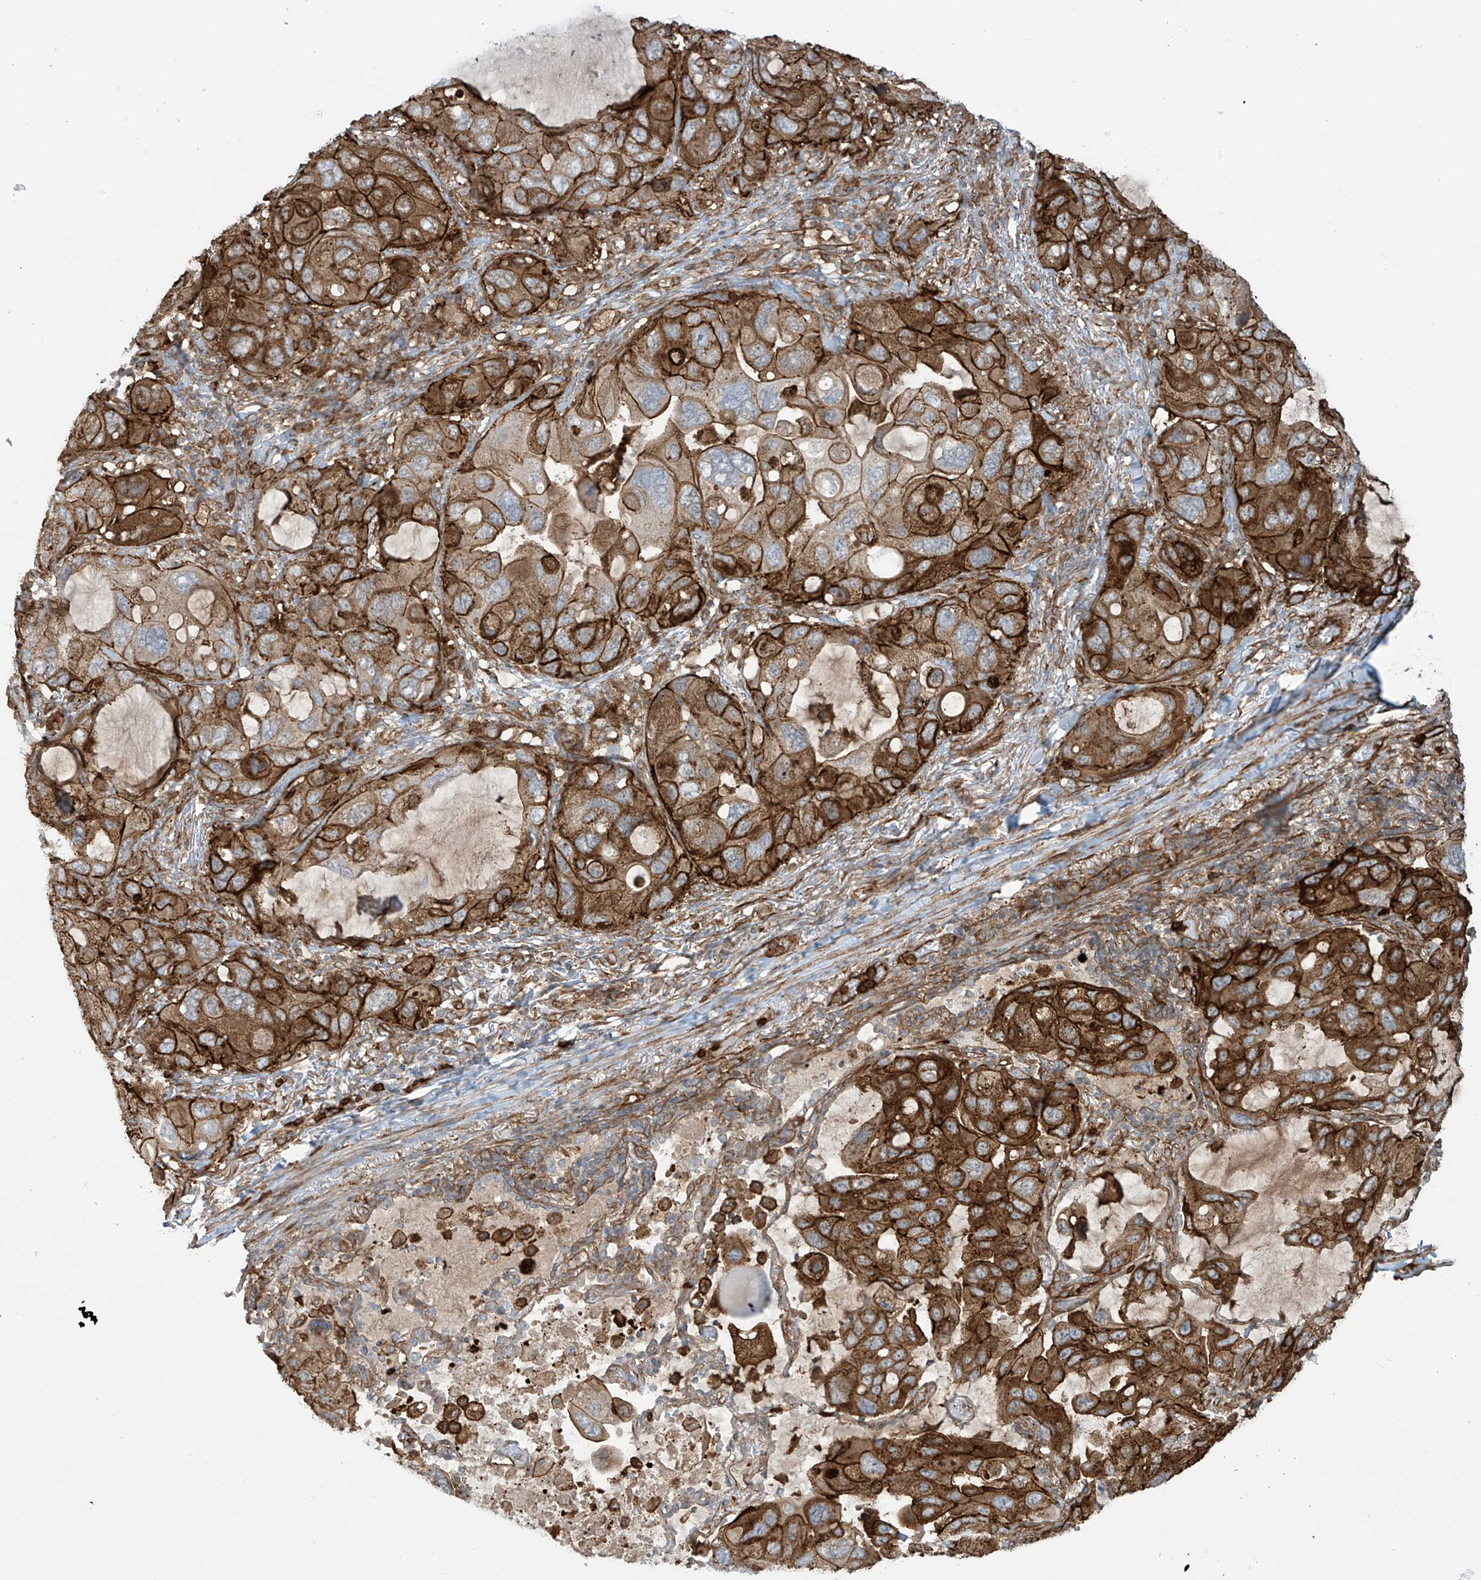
{"staining": {"intensity": "strong", "quantity": ">75%", "location": "cytoplasmic/membranous"}, "tissue": "lung cancer", "cell_type": "Tumor cells", "image_type": "cancer", "snomed": [{"axis": "morphology", "description": "Squamous cell carcinoma, NOS"}, {"axis": "topography", "description": "Lung"}], "caption": "An immunohistochemistry (IHC) image of neoplastic tissue is shown. Protein staining in brown highlights strong cytoplasmic/membranous positivity in lung cancer (squamous cell carcinoma) within tumor cells. (DAB (3,3'-diaminobenzidine) = brown stain, brightfield microscopy at high magnification).", "gene": "SLC9A2", "patient": {"sex": "female", "age": 73}}